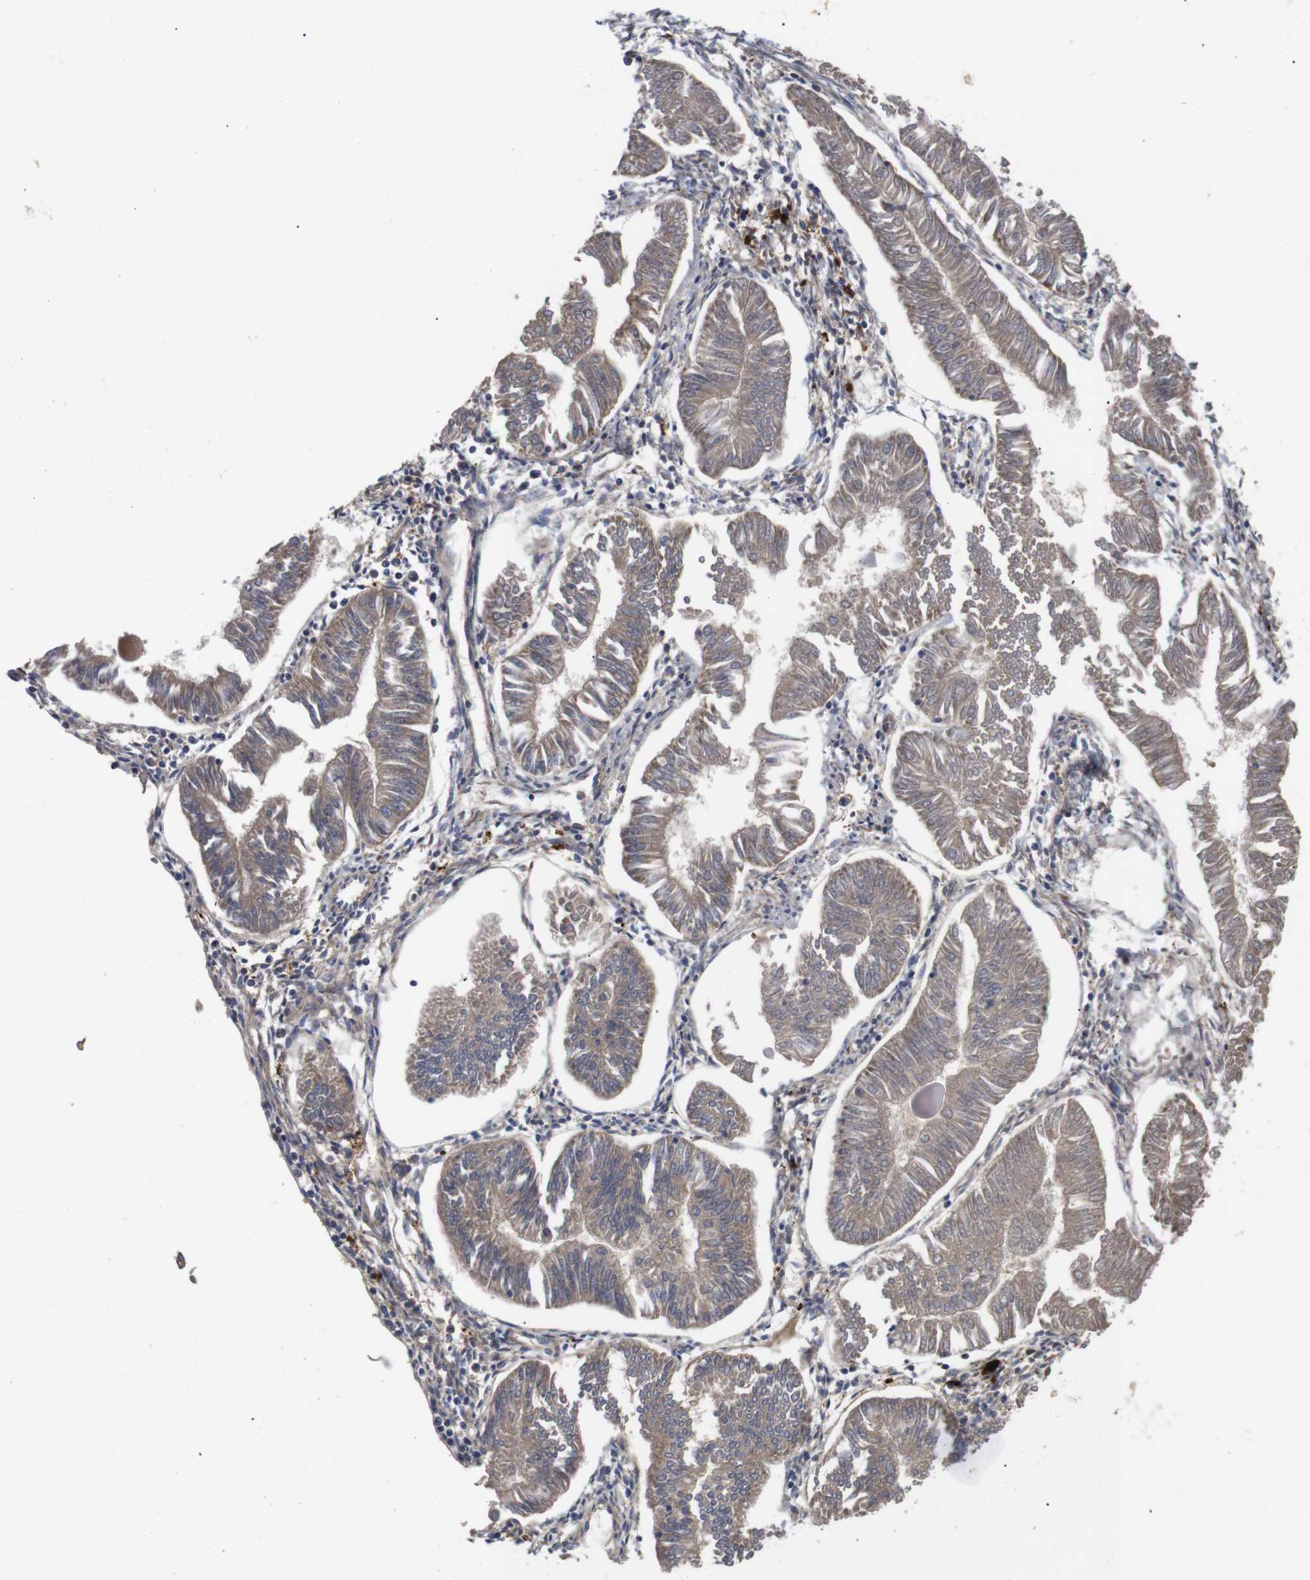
{"staining": {"intensity": "moderate", "quantity": ">75%", "location": "cytoplasmic/membranous"}, "tissue": "endometrial cancer", "cell_type": "Tumor cells", "image_type": "cancer", "snomed": [{"axis": "morphology", "description": "Adenocarcinoma, NOS"}, {"axis": "topography", "description": "Endometrium"}], "caption": "Endometrial adenocarcinoma stained for a protein exhibits moderate cytoplasmic/membranous positivity in tumor cells.", "gene": "SPRY3", "patient": {"sex": "female", "age": 53}}